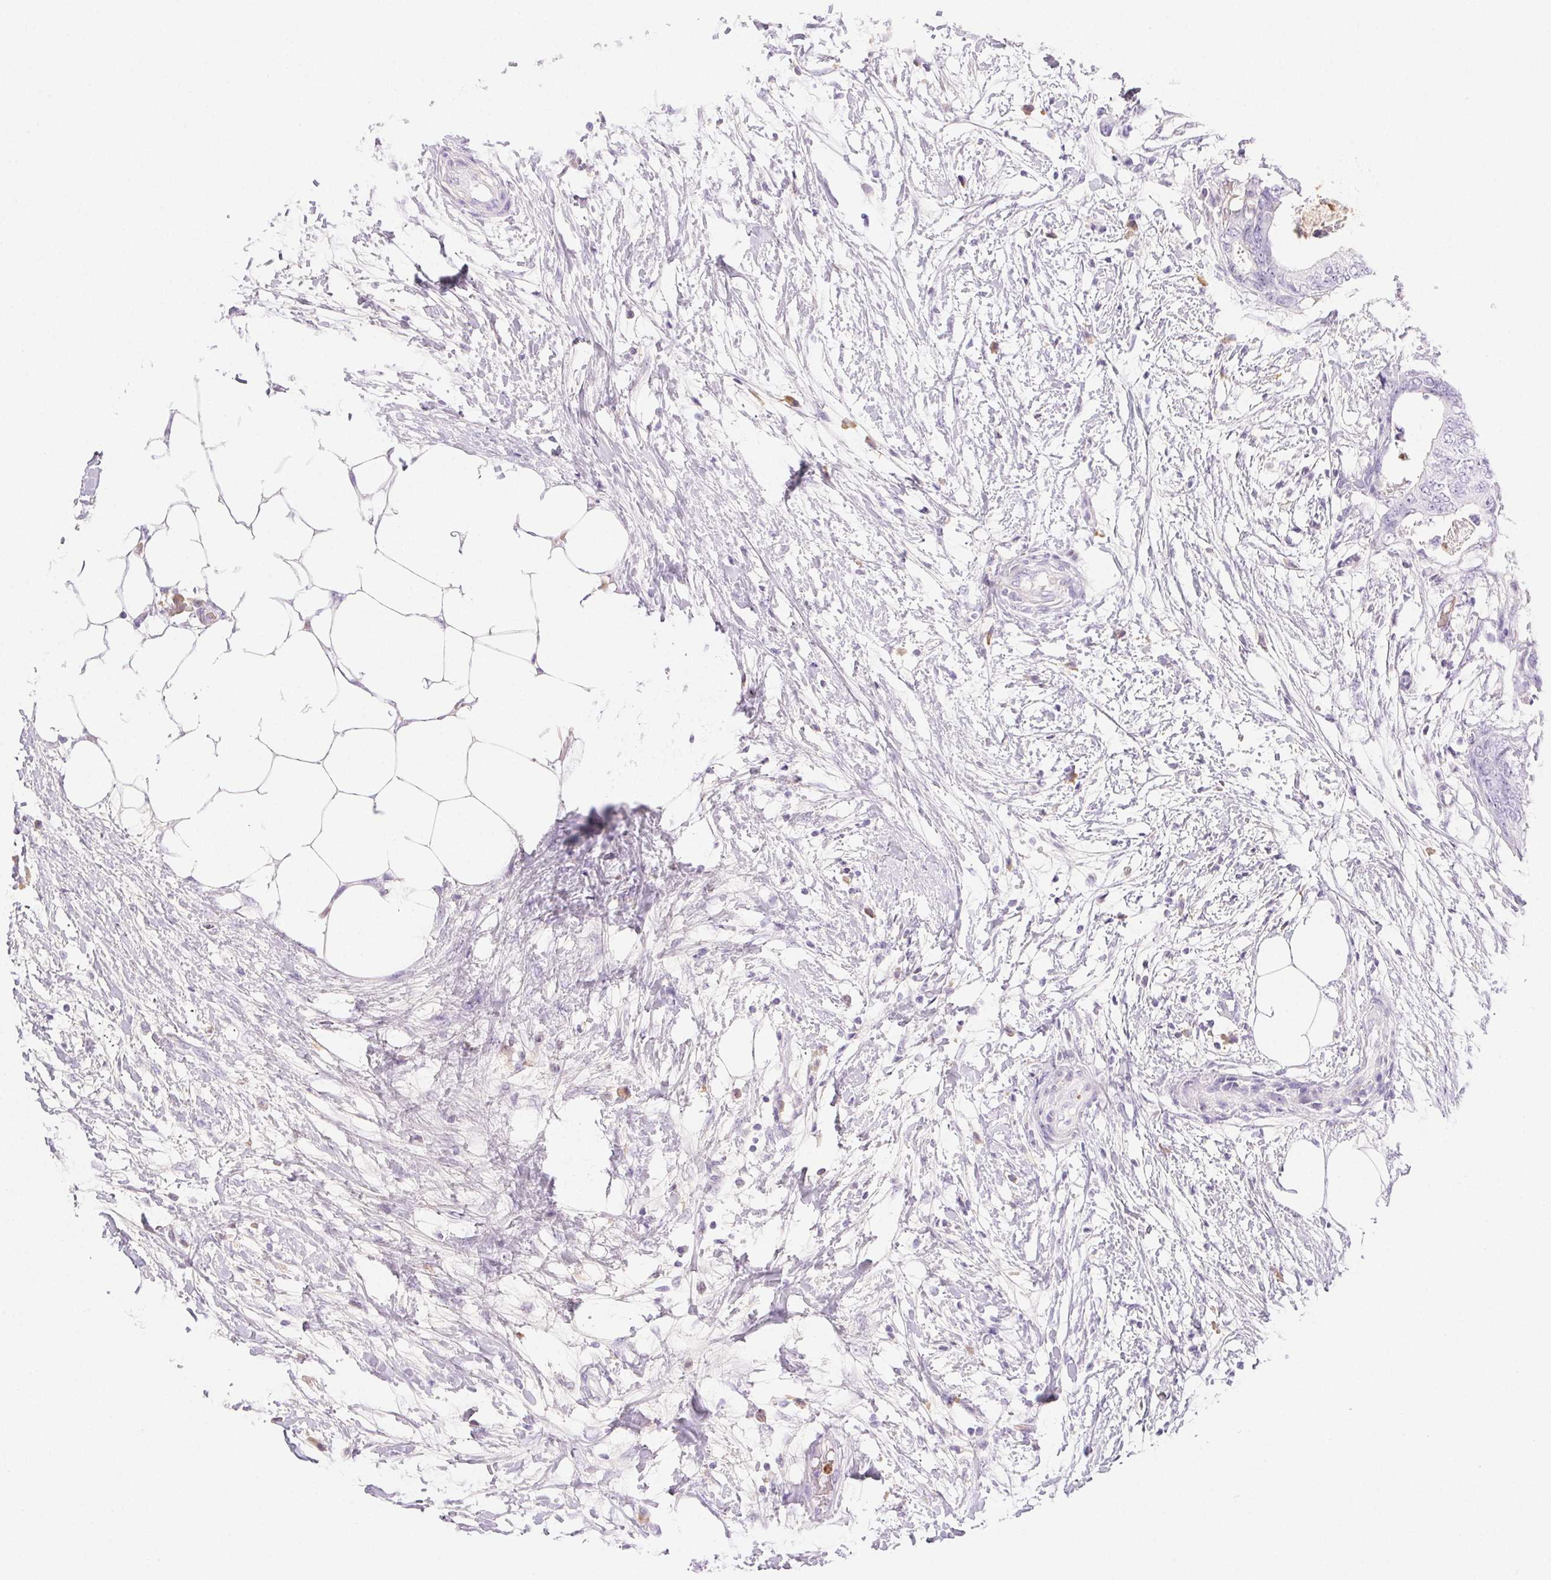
{"staining": {"intensity": "negative", "quantity": "none", "location": "none"}, "tissue": "colorectal cancer", "cell_type": "Tumor cells", "image_type": "cancer", "snomed": [{"axis": "morphology", "description": "Adenocarcinoma, NOS"}, {"axis": "topography", "description": "Colon"}], "caption": "IHC of human colorectal cancer (adenocarcinoma) demonstrates no staining in tumor cells.", "gene": "PADI4", "patient": {"sex": "female", "age": 48}}